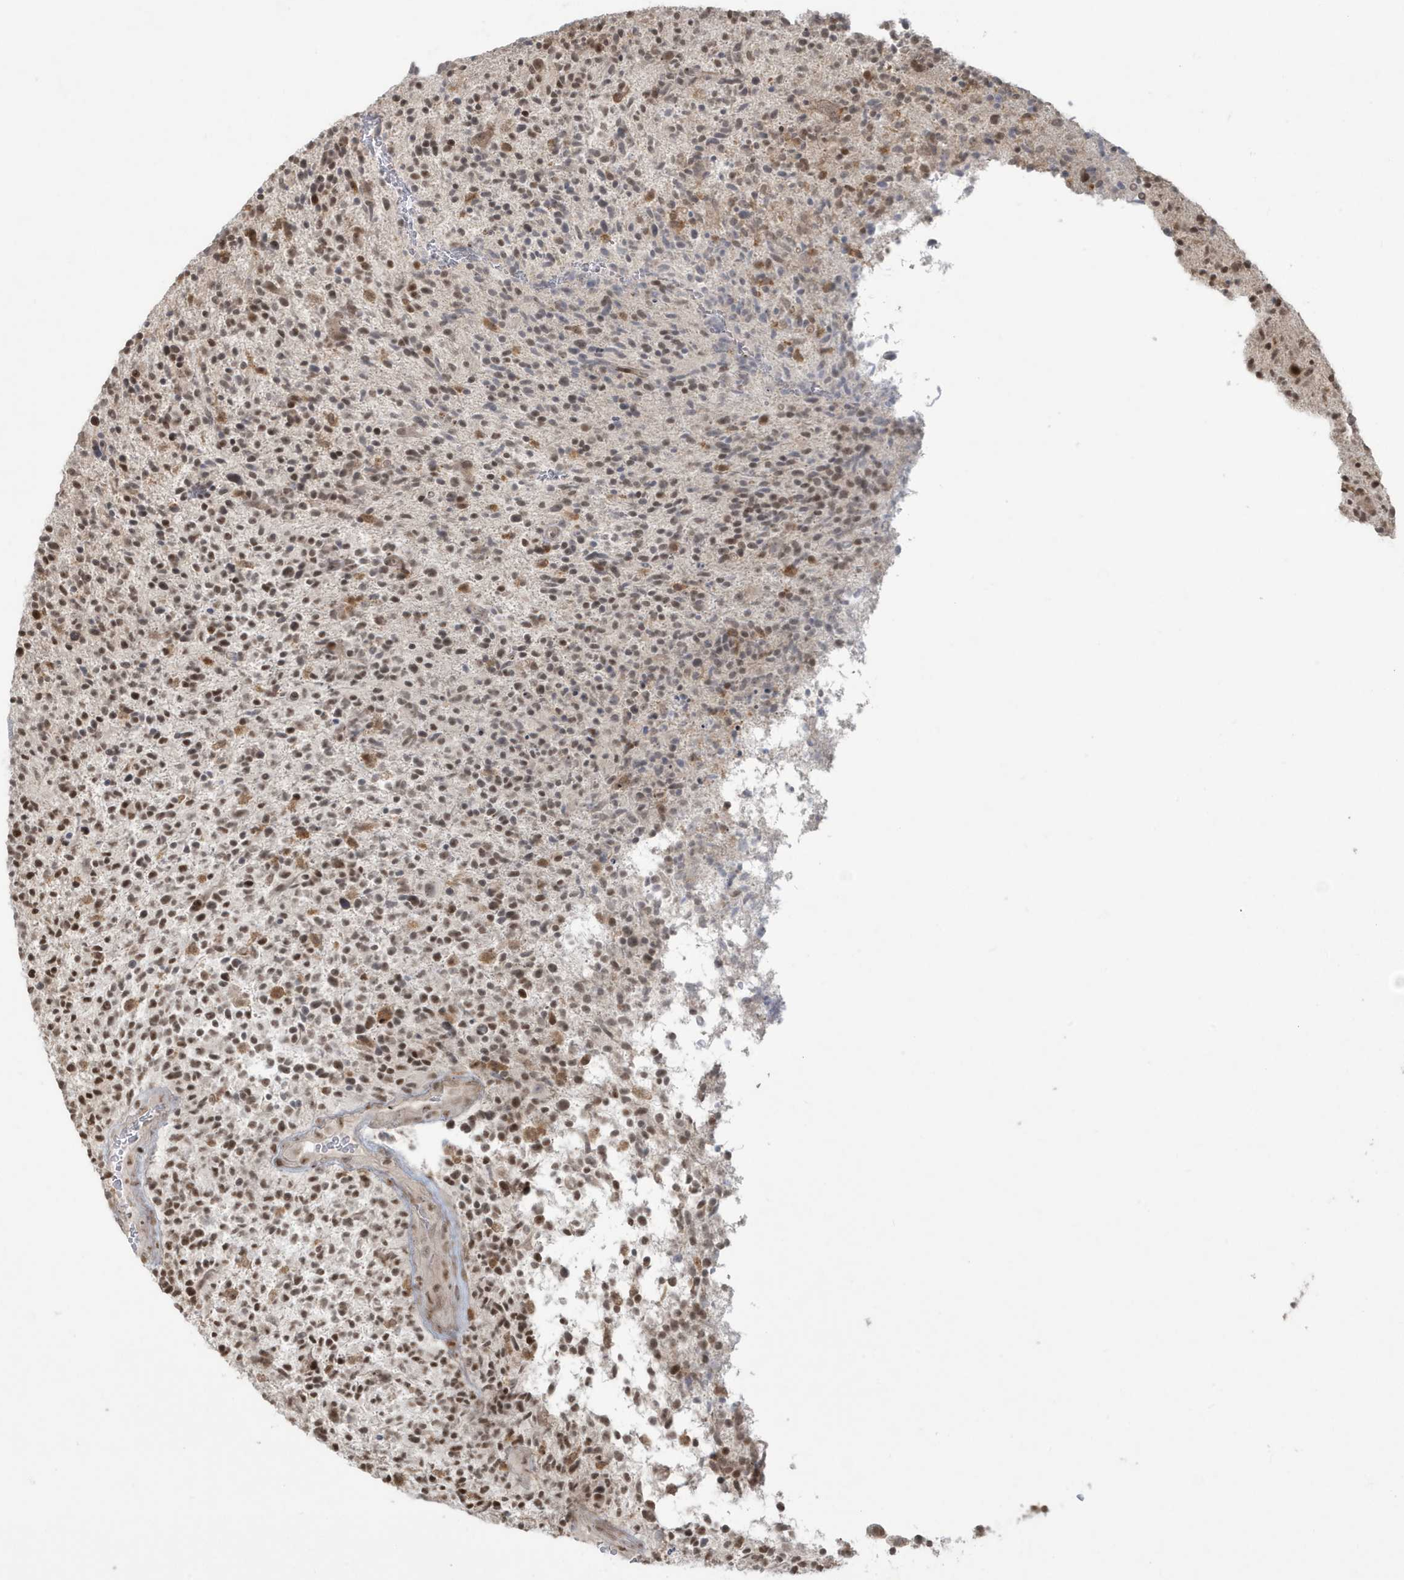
{"staining": {"intensity": "moderate", "quantity": ">75%", "location": "cytoplasmic/membranous,nuclear"}, "tissue": "glioma", "cell_type": "Tumor cells", "image_type": "cancer", "snomed": [{"axis": "morphology", "description": "Glioma, malignant, High grade"}, {"axis": "topography", "description": "Brain"}], "caption": "Immunohistochemistry of glioma displays medium levels of moderate cytoplasmic/membranous and nuclear expression in approximately >75% of tumor cells.", "gene": "C1orf52", "patient": {"sex": "male", "age": 72}}